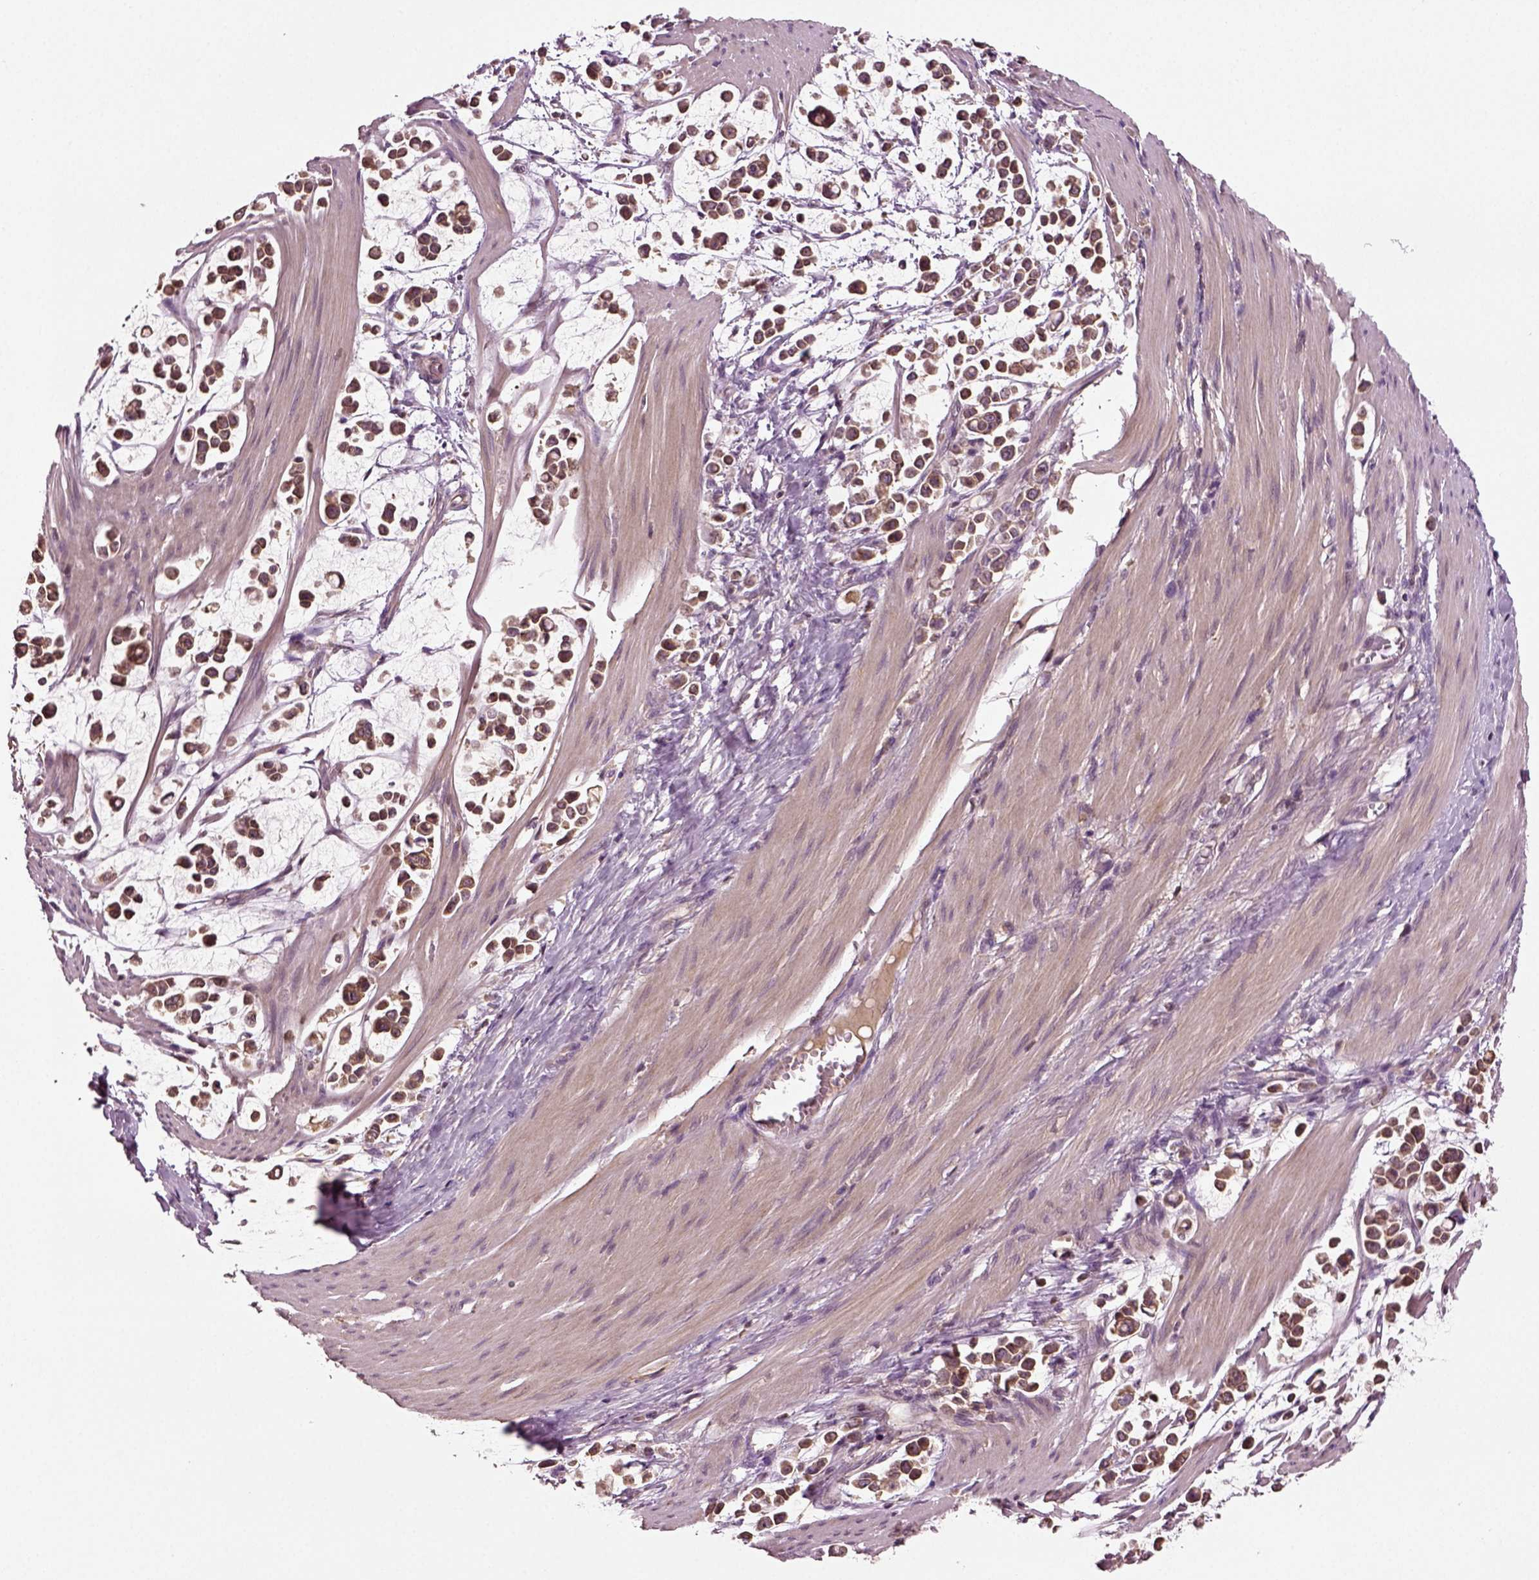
{"staining": {"intensity": "moderate", "quantity": "<25%", "location": "cytoplasmic/membranous"}, "tissue": "stomach cancer", "cell_type": "Tumor cells", "image_type": "cancer", "snomed": [{"axis": "morphology", "description": "Adenocarcinoma, NOS"}, {"axis": "topography", "description": "Stomach"}], "caption": "Immunohistochemical staining of stomach cancer (adenocarcinoma) exhibits moderate cytoplasmic/membranous protein staining in approximately <25% of tumor cells. (DAB IHC with brightfield microscopy, high magnification).", "gene": "ERV3-1", "patient": {"sex": "male", "age": 82}}